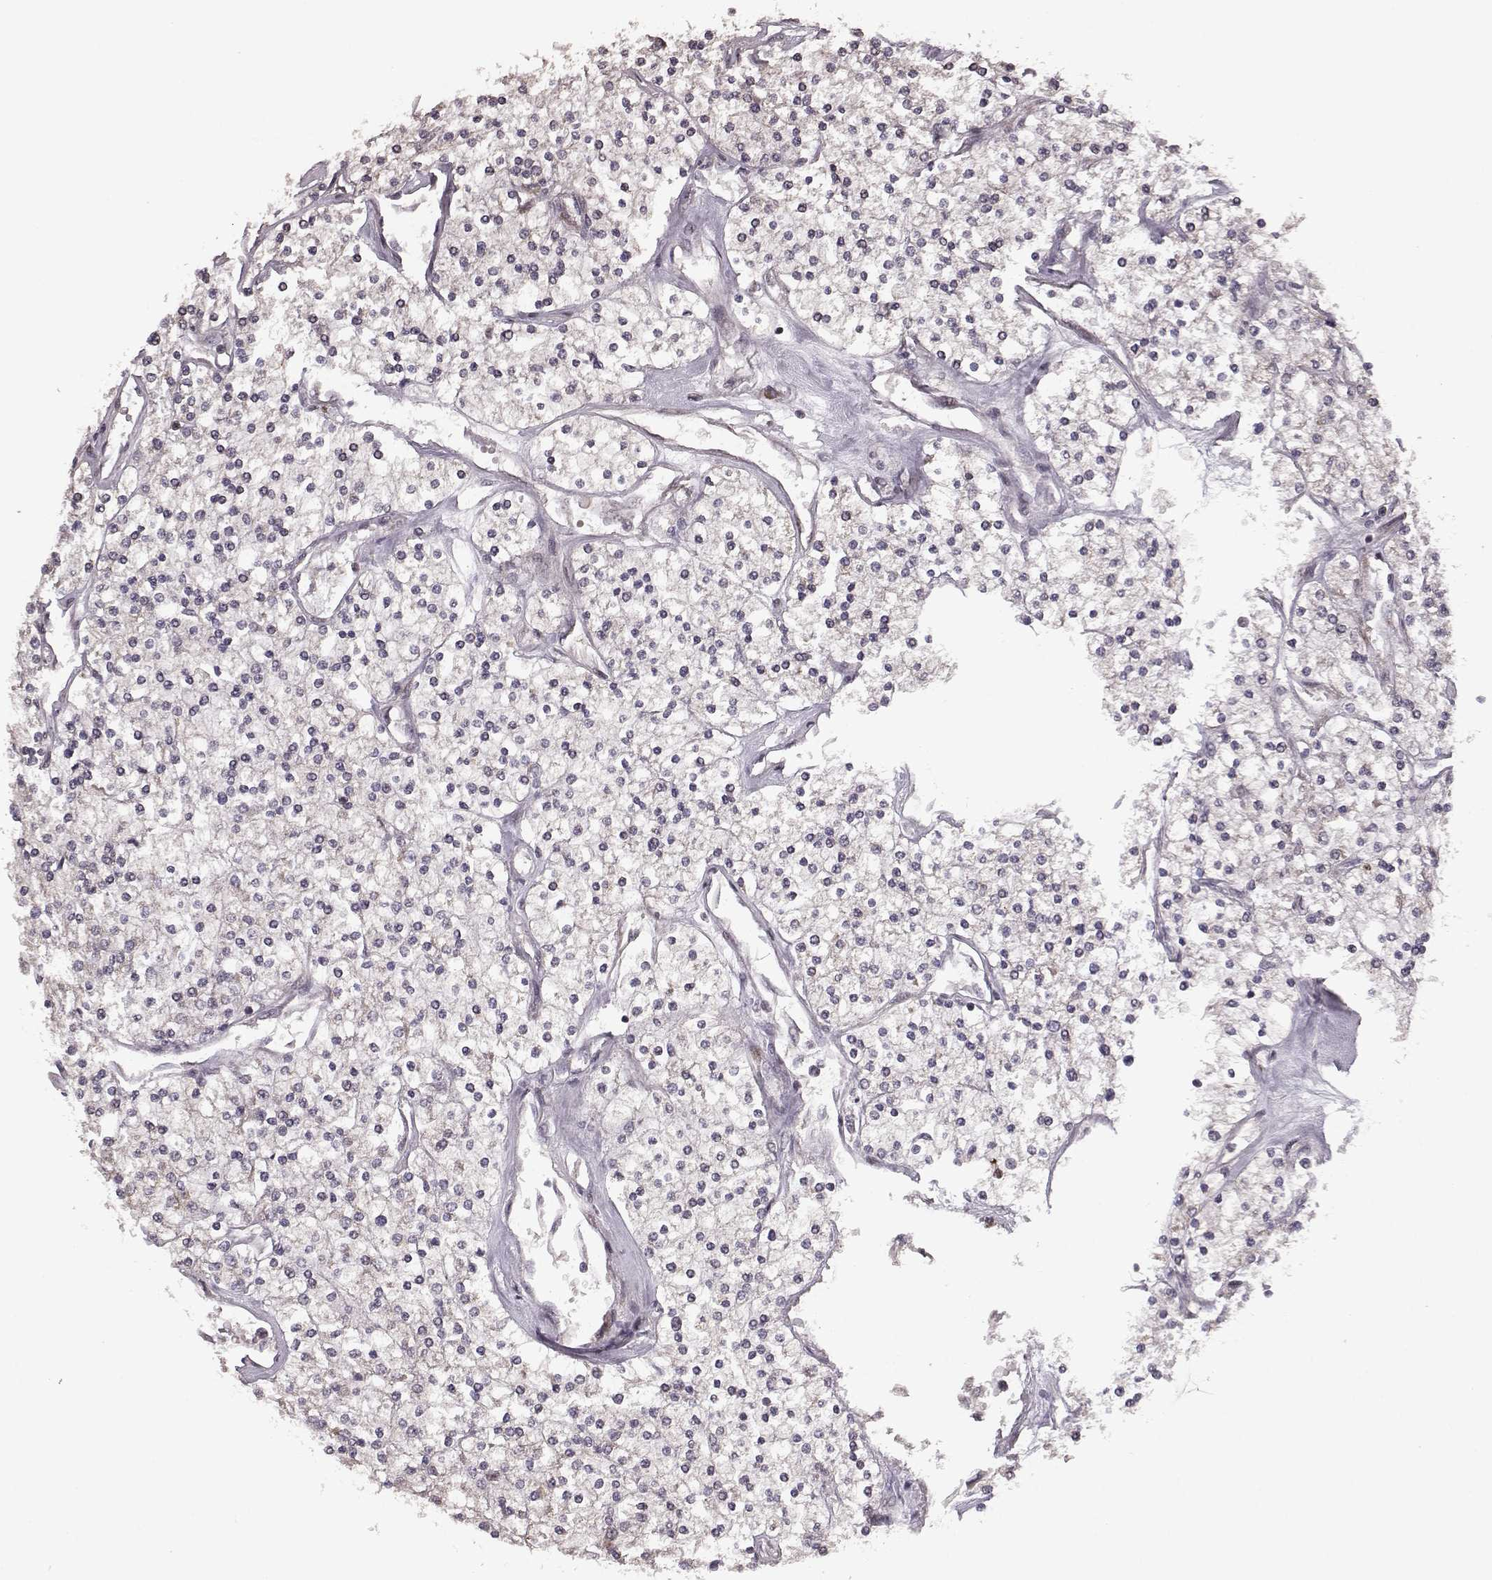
{"staining": {"intensity": "negative", "quantity": "none", "location": "none"}, "tissue": "renal cancer", "cell_type": "Tumor cells", "image_type": "cancer", "snomed": [{"axis": "morphology", "description": "Adenocarcinoma, NOS"}, {"axis": "topography", "description": "Kidney"}], "caption": "Tumor cells show no significant protein expression in adenocarcinoma (renal).", "gene": "ELOVL5", "patient": {"sex": "male", "age": 80}}